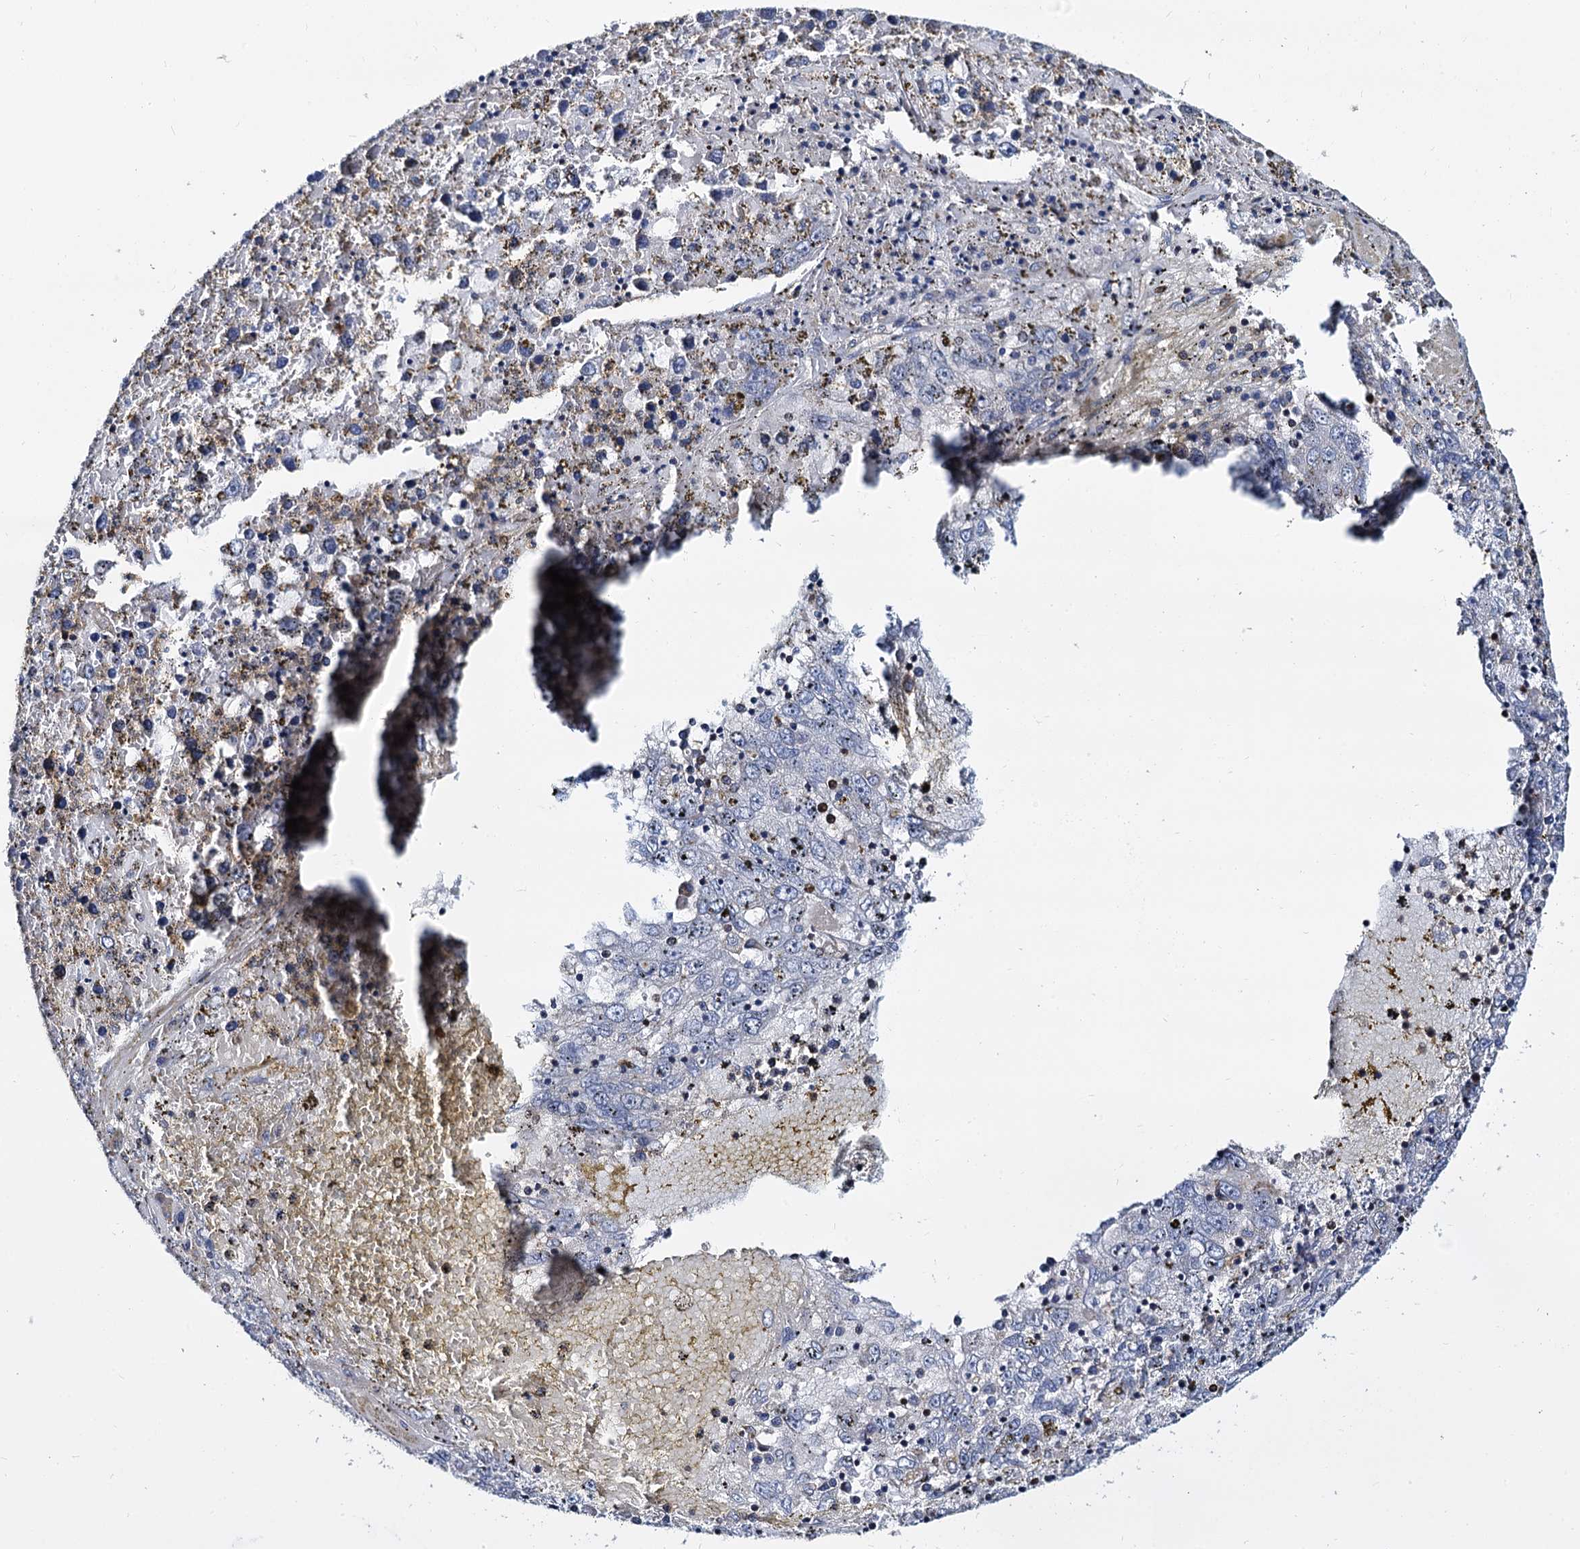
{"staining": {"intensity": "negative", "quantity": "none", "location": "none"}, "tissue": "liver cancer", "cell_type": "Tumor cells", "image_type": "cancer", "snomed": [{"axis": "morphology", "description": "Carcinoma, Hepatocellular, NOS"}, {"axis": "topography", "description": "Liver"}], "caption": "A photomicrograph of liver hepatocellular carcinoma stained for a protein exhibits no brown staining in tumor cells. (DAB (3,3'-diaminobenzidine) immunohistochemistry (IHC) with hematoxylin counter stain).", "gene": "ANKRD13A", "patient": {"sex": "male", "age": 49}}